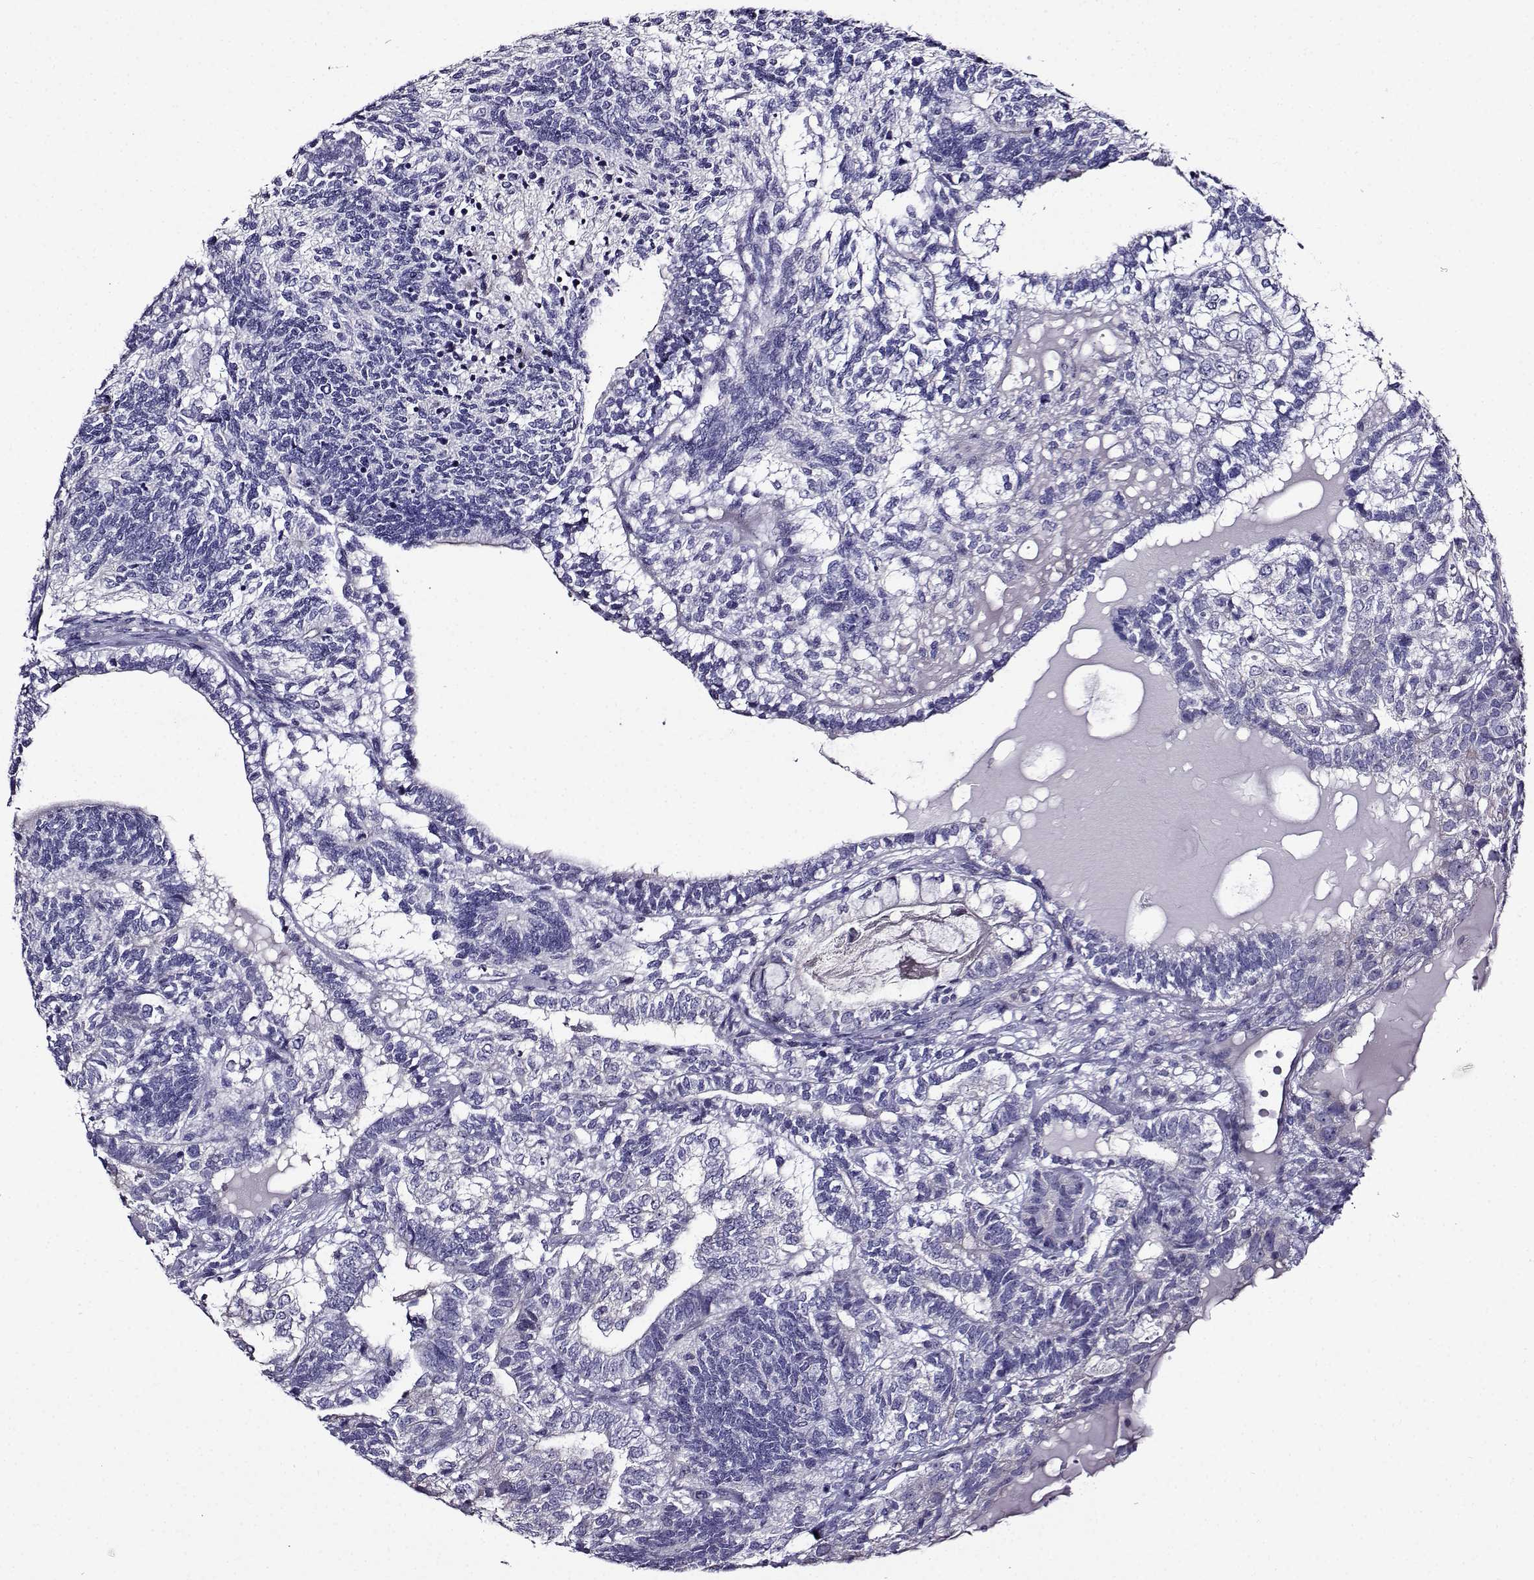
{"staining": {"intensity": "negative", "quantity": "none", "location": "none"}, "tissue": "testis cancer", "cell_type": "Tumor cells", "image_type": "cancer", "snomed": [{"axis": "morphology", "description": "Seminoma, NOS"}, {"axis": "morphology", "description": "Carcinoma, Embryonal, NOS"}, {"axis": "topography", "description": "Testis"}], "caption": "Micrograph shows no significant protein positivity in tumor cells of seminoma (testis).", "gene": "TMEM266", "patient": {"sex": "male", "age": 41}}